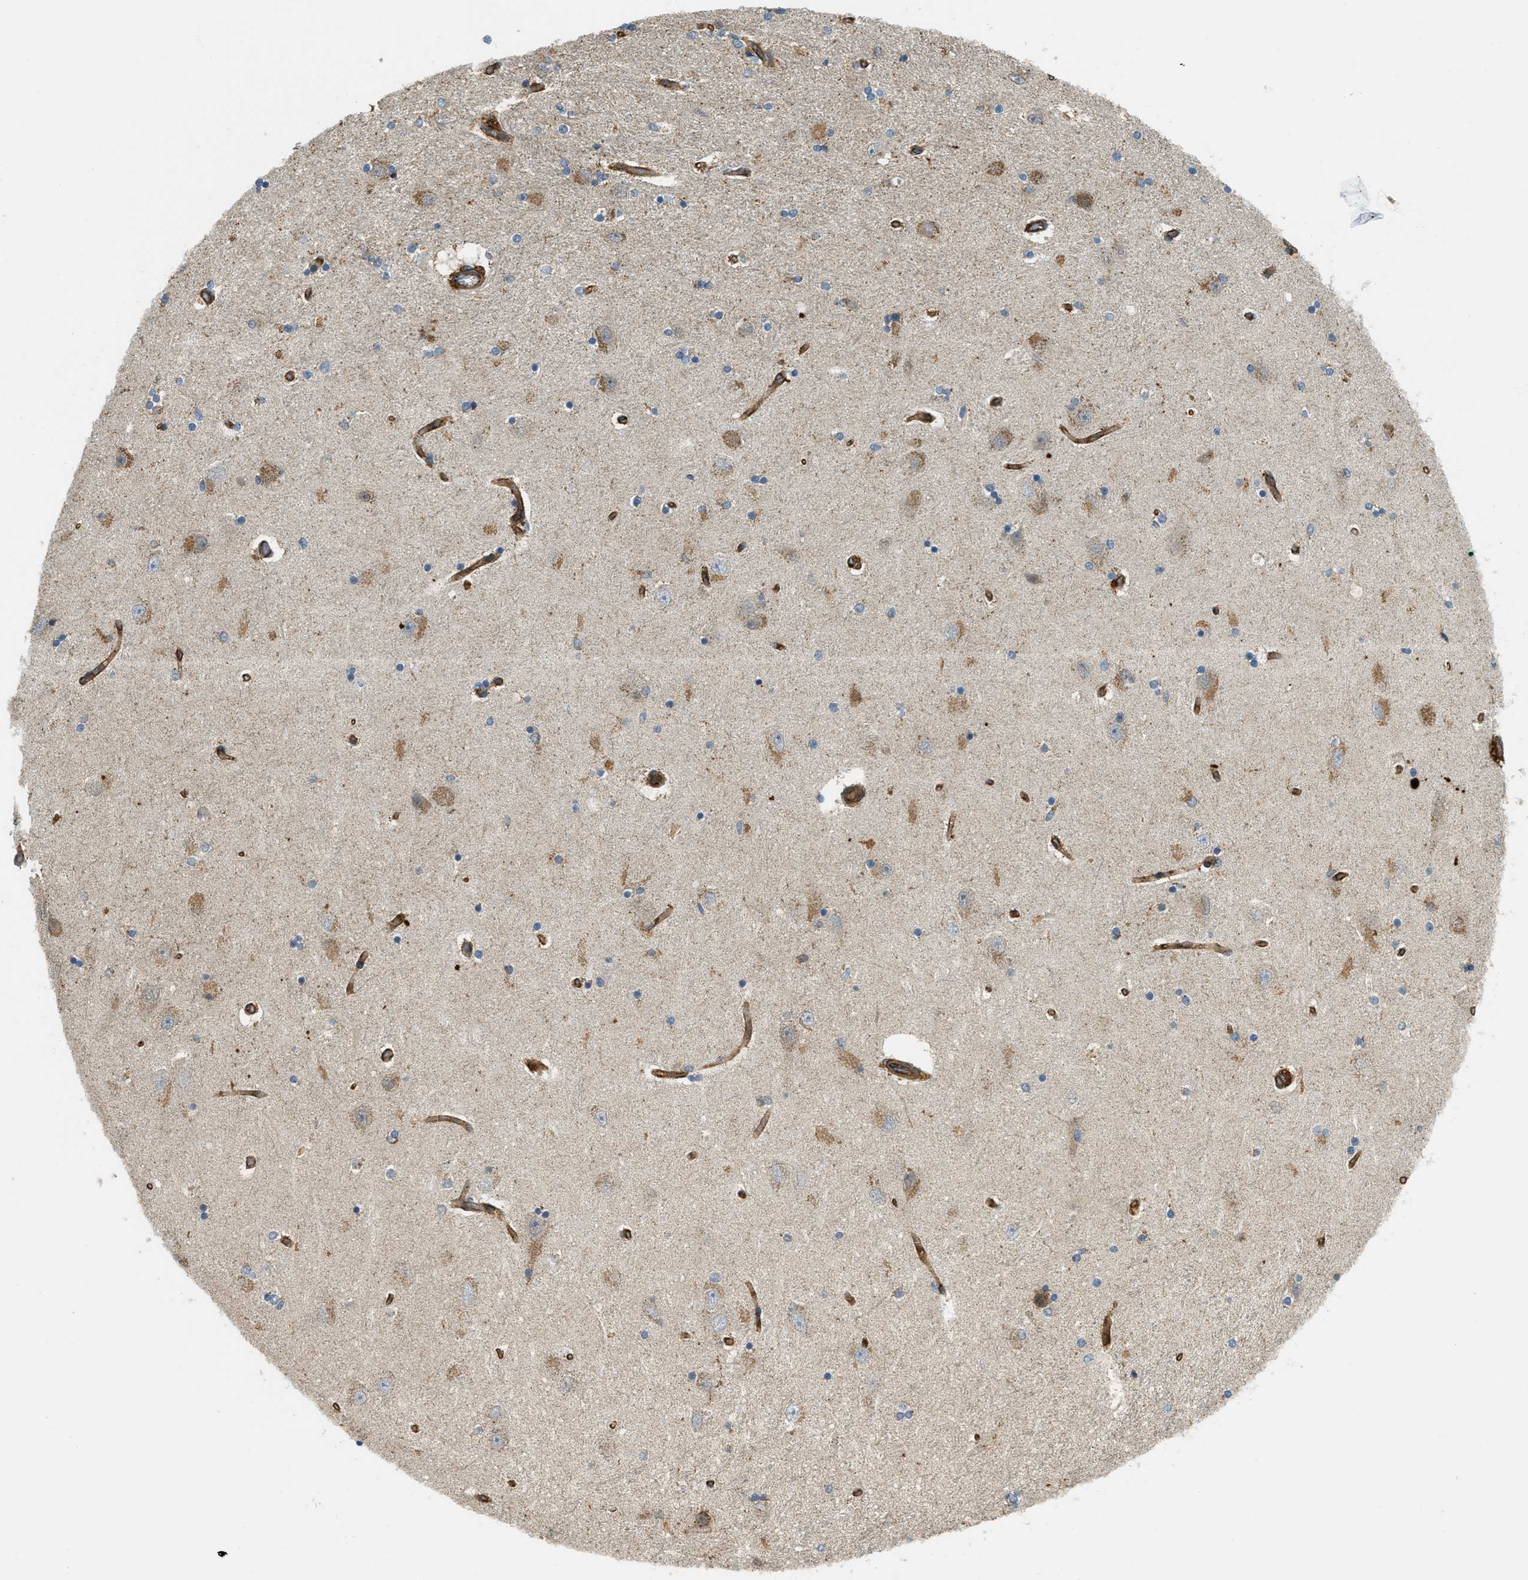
{"staining": {"intensity": "moderate", "quantity": "<25%", "location": "cytoplasmic/membranous"}, "tissue": "hippocampus", "cell_type": "Glial cells", "image_type": "normal", "snomed": [{"axis": "morphology", "description": "Normal tissue, NOS"}, {"axis": "topography", "description": "Hippocampus"}], "caption": "Hippocampus stained with DAB IHC exhibits low levels of moderate cytoplasmic/membranous positivity in approximately <25% of glial cells.", "gene": "BAG4", "patient": {"sex": "female", "age": 54}}